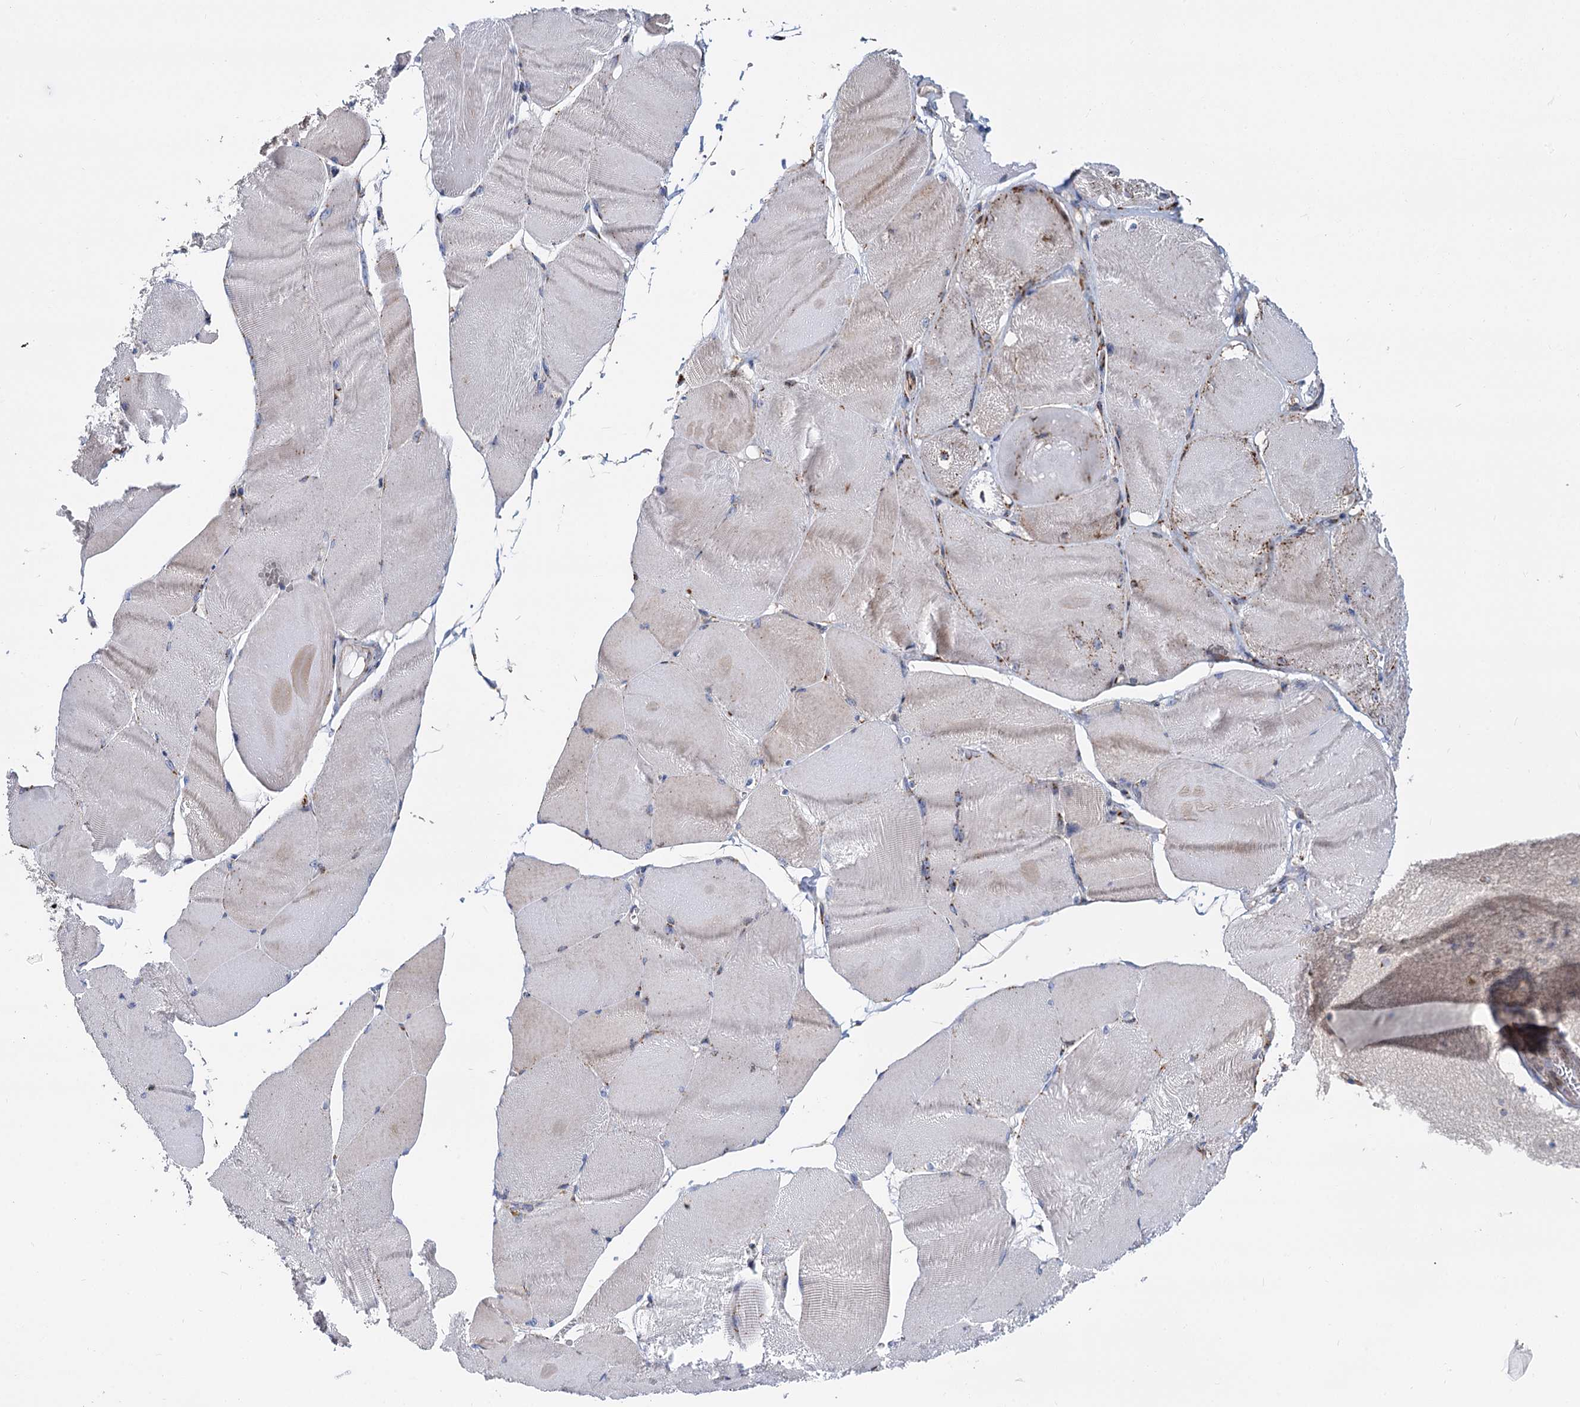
{"staining": {"intensity": "weak", "quantity": "<25%", "location": "cytoplasmic/membranous"}, "tissue": "skeletal muscle", "cell_type": "Myocytes", "image_type": "normal", "snomed": [{"axis": "morphology", "description": "Normal tissue, NOS"}, {"axis": "morphology", "description": "Basal cell carcinoma"}, {"axis": "topography", "description": "Skeletal muscle"}], "caption": "The IHC image has no significant positivity in myocytes of skeletal muscle.", "gene": "SUPT20H", "patient": {"sex": "female", "age": 64}}